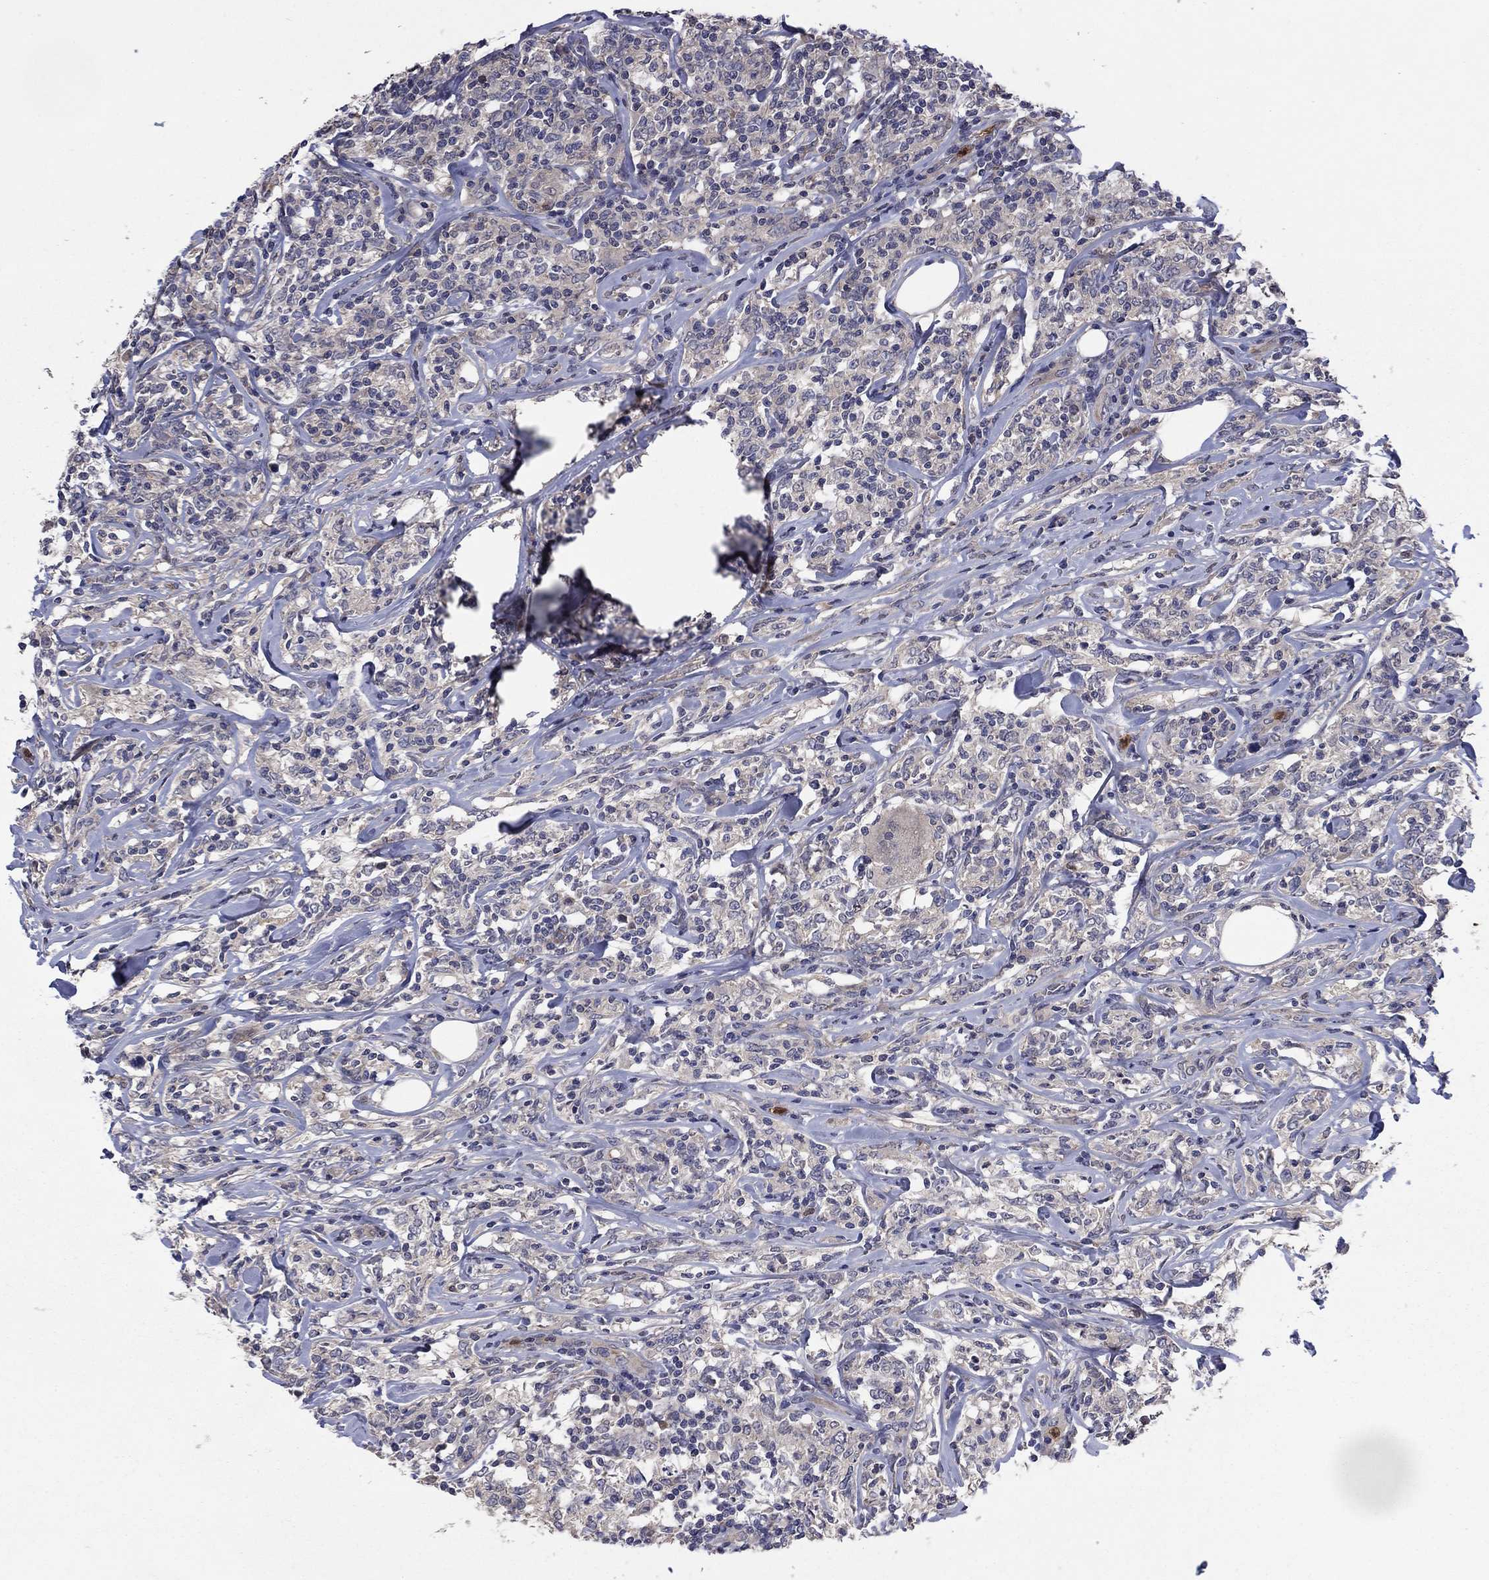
{"staining": {"intensity": "negative", "quantity": "none", "location": "none"}, "tissue": "lymphoma", "cell_type": "Tumor cells", "image_type": "cancer", "snomed": [{"axis": "morphology", "description": "Malignant lymphoma, non-Hodgkin's type, High grade"}, {"axis": "topography", "description": "Lymph node"}], "caption": "An IHC histopathology image of high-grade malignant lymphoma, non-Hodgkin's type is shown. There is no staining in tumor cells of high-grade malignant lymphoma, non-Hodgkin's type.", "gene": "MSRB1", "patient": {"sex": "female", "age": 84}}